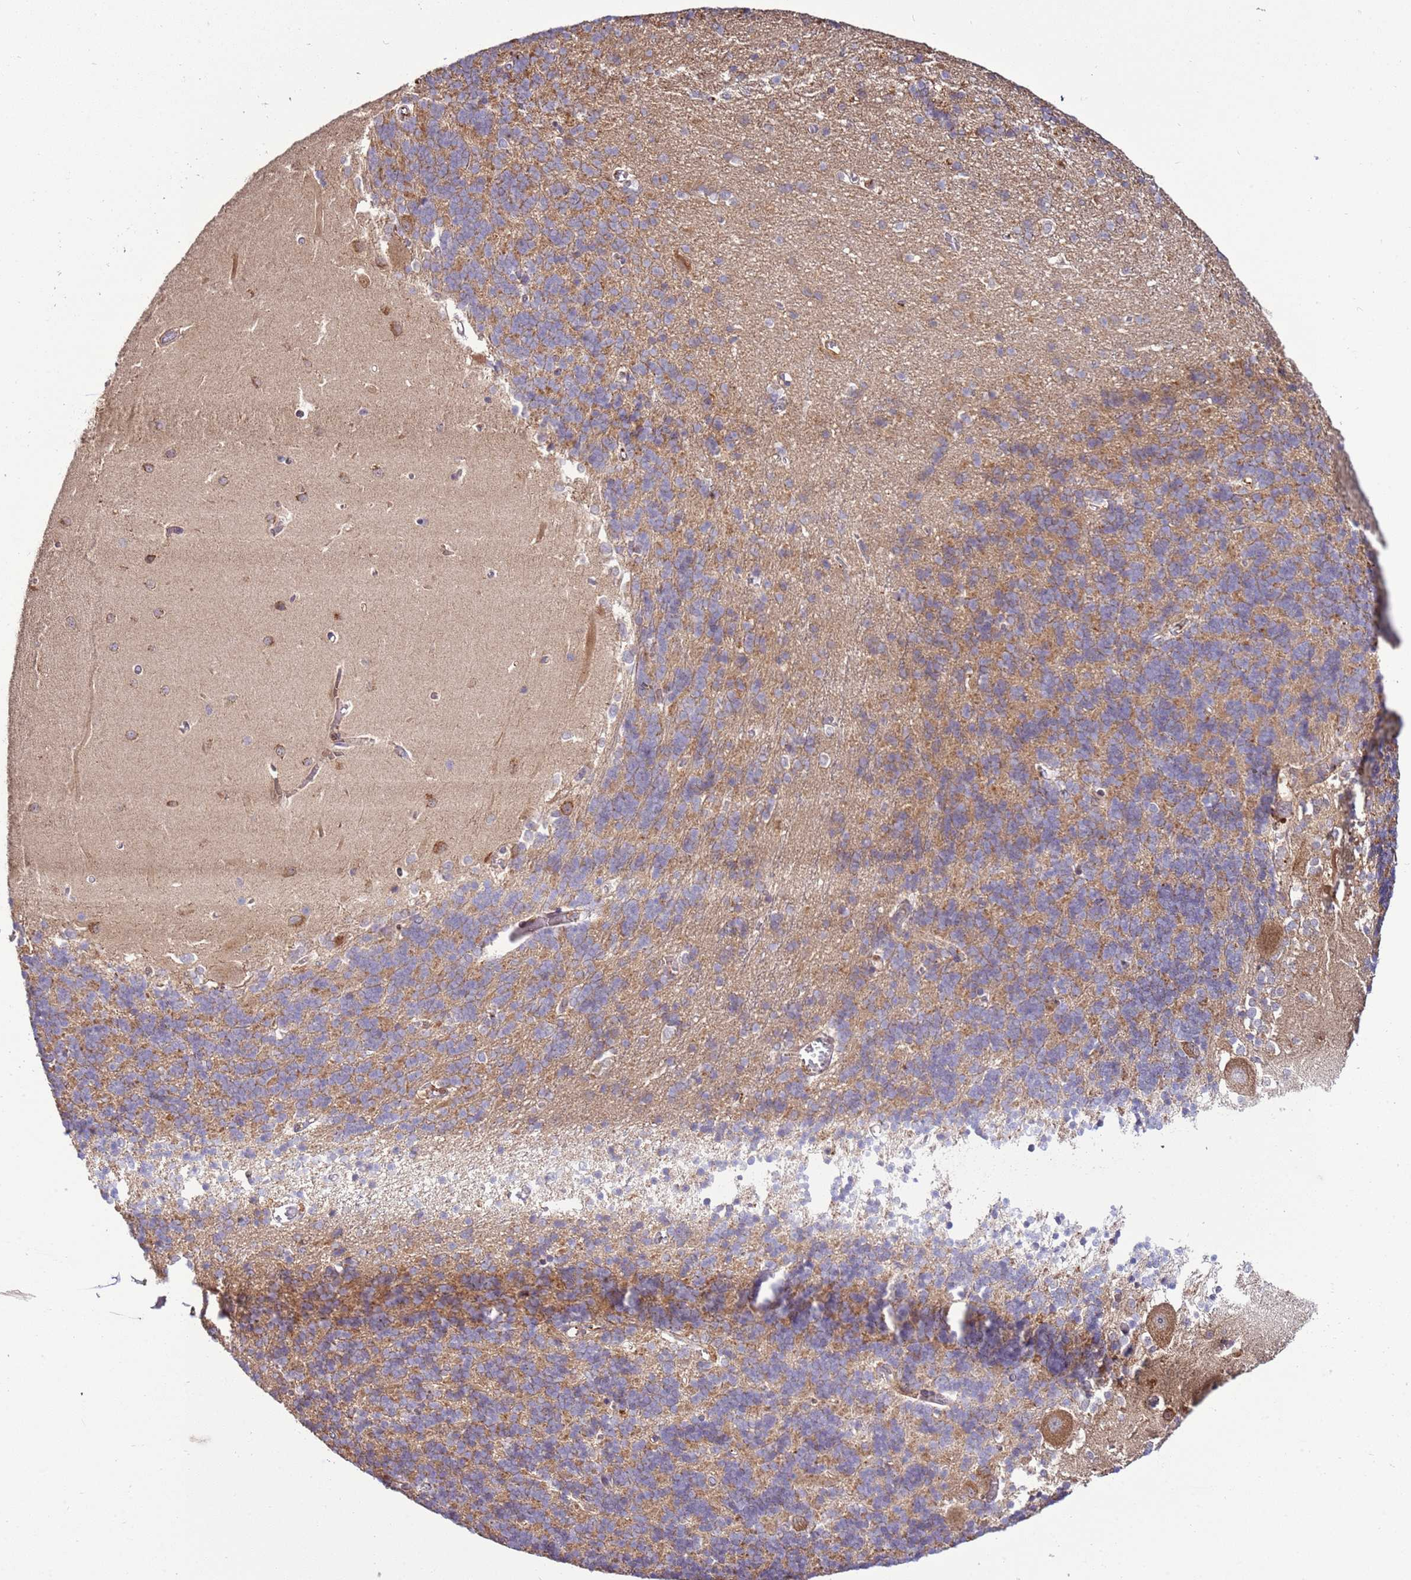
{"staining": {"intensity": "moderate", "quantity": "25%-75%", "location": "cytoplasmic/membranous"}, "tissue": "cerebellum", "cell_type": "Cells in granular layer", "image_type": "normal", "snomed": [{"axis": "morphology", "description": "Normal tissue, NOS"}, {"axis": "topography", "description": "Cerebellum"}], "caption": "A brown stain highlights moderate cytoplasmic/membranous expression of a protein in cells in granular layer of unremarkable cerebellum. The staining is performed using DAB brown chromogen to label protein expression. The nuclei are counter-stained blue using hematoxylin.", "gene": "ZNF624", "patient": {"sex": "male", "age": 37}}